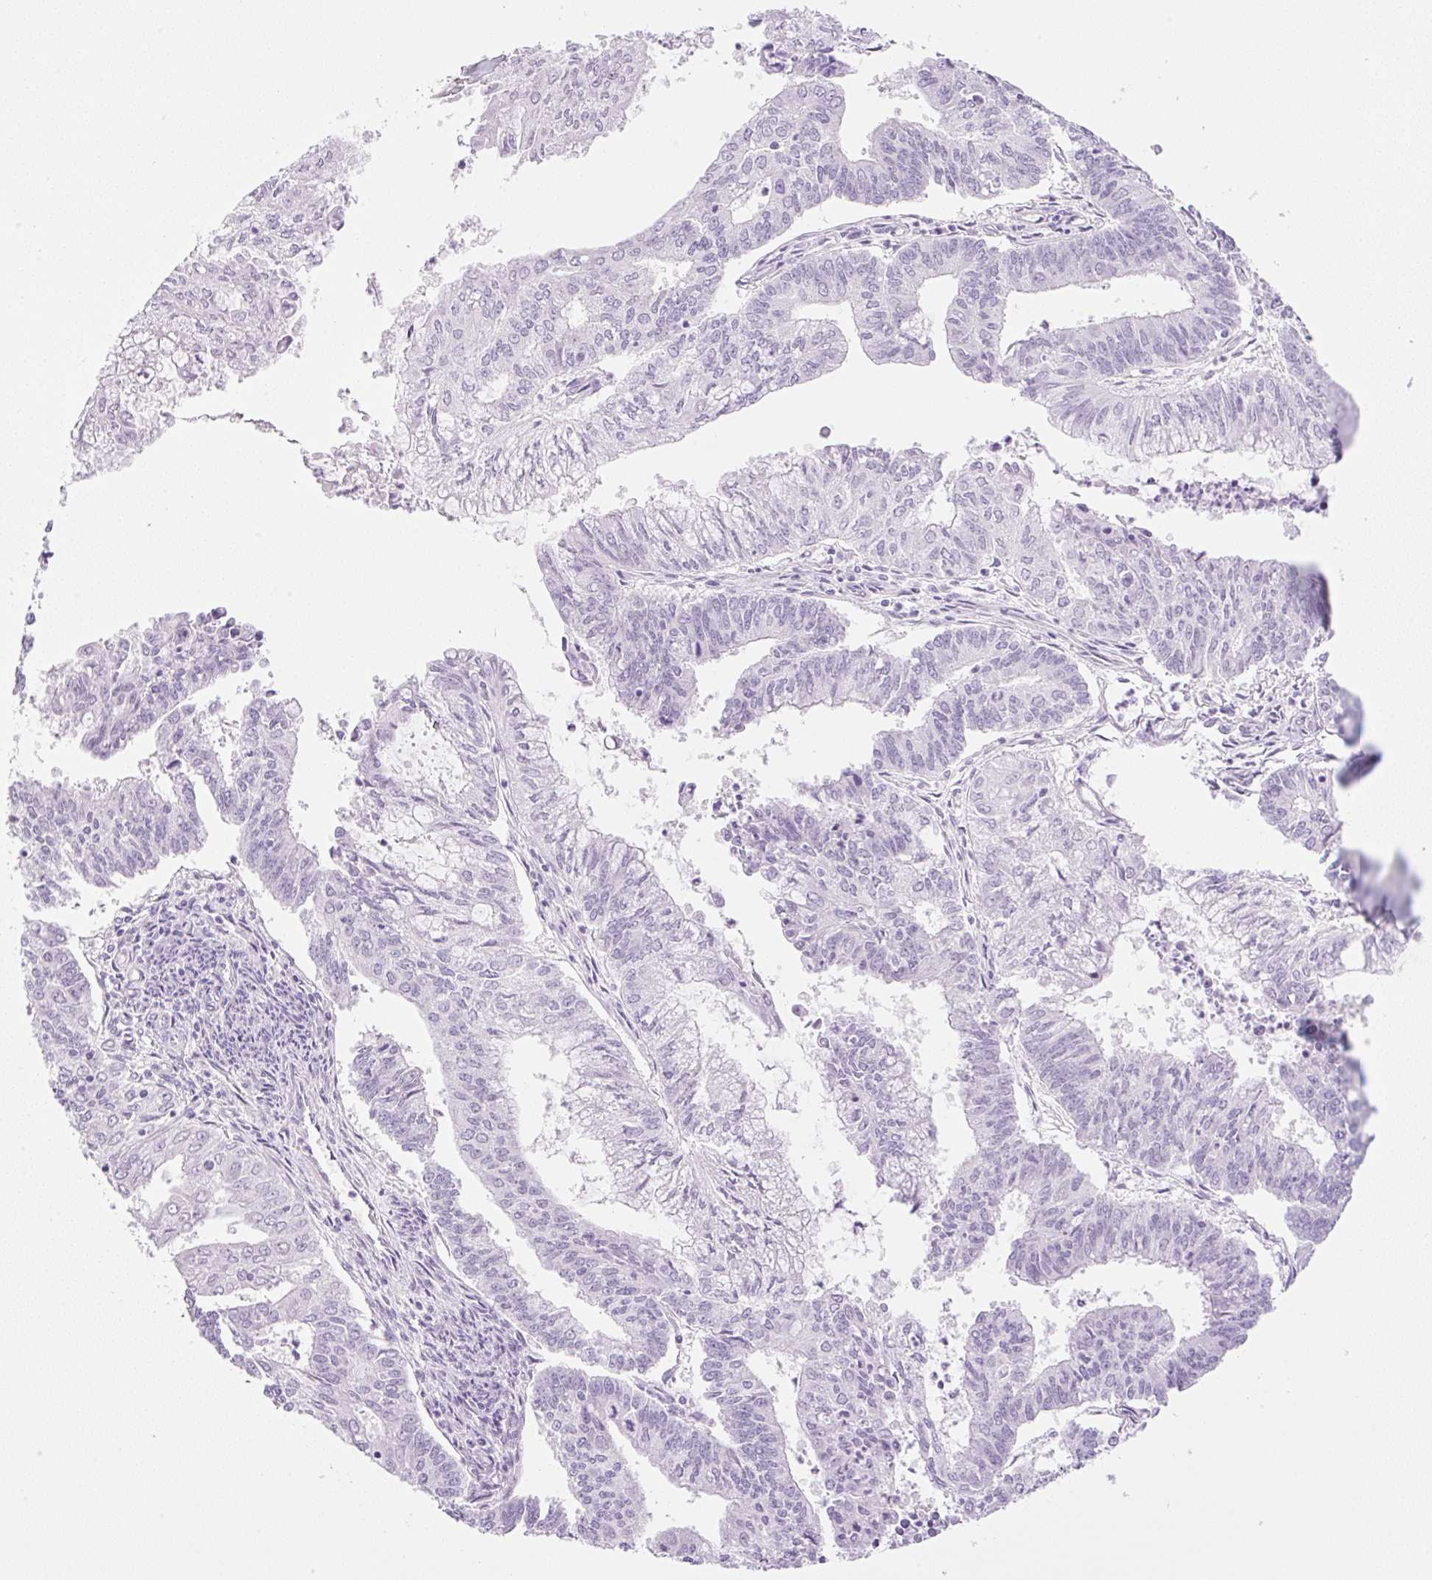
{"staining": {"intensity": "negative", "quantity": "none", "location": "none"}, "tissue": "endometrial cancer", "cell_type": "Tumor cells", "image_type": "cancer", "snomed": [{"axis": "morphology", "description": "Adenocarcinoma, NOS"}, {"axis": "topography", "description": "Endometrium"}], "caption": "A high-resolution micrograph shows immunohistochemistry staining of endometrial adenocarcinoma, which demonstrates no significant positivity in tumor cells.", "gene": "SPRR4", "patient": {"sex": "female", "age": 61}}